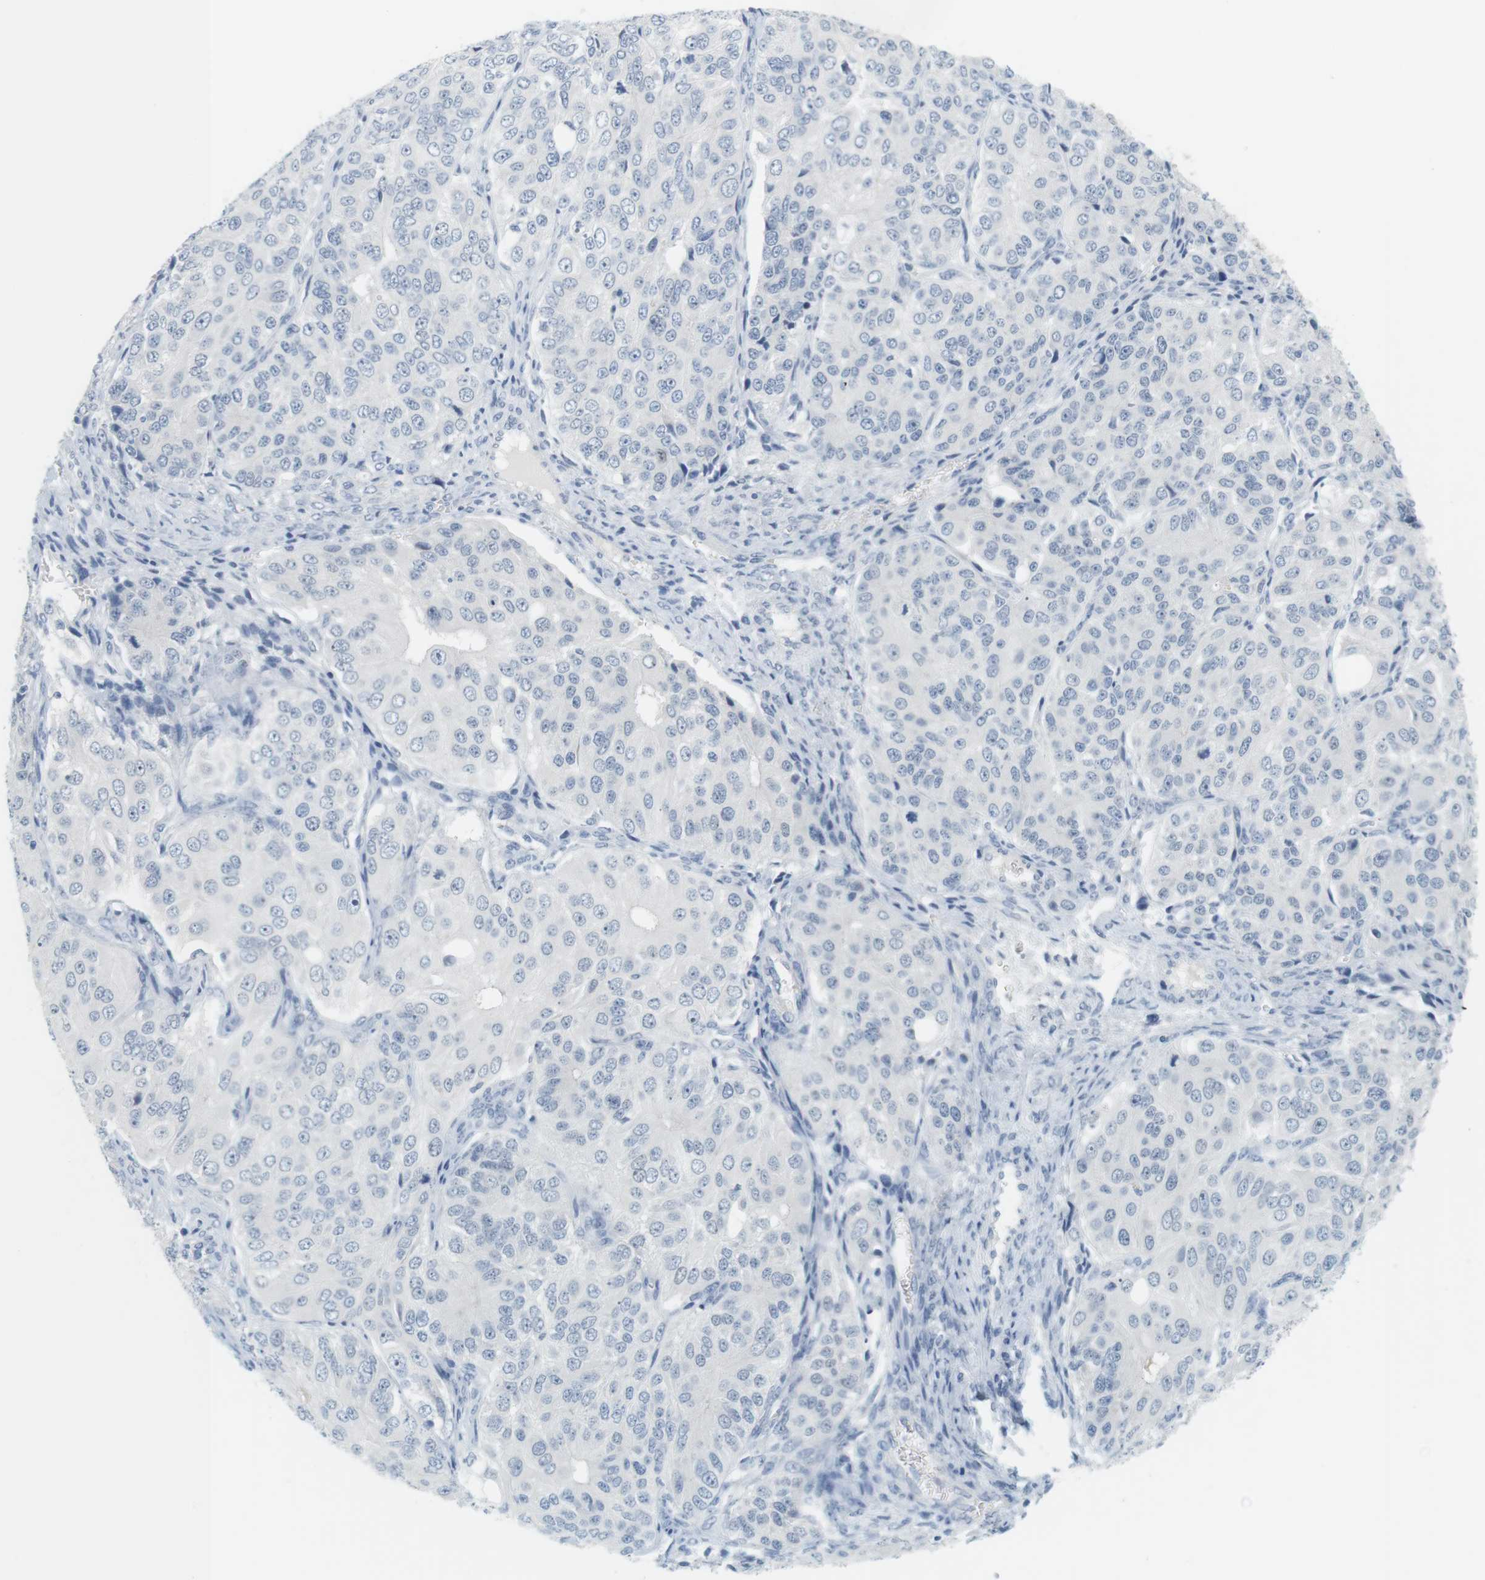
{"staining": {"intensity": "negative", "quantity": "none", "location": "none"}, "tissue": "ovarian cancer", "cell_type": "Tumor cells", "image_type": "cancer", "snomed": [{"axis": "morphology", "description": "Carcinoma, endometroid"}, {"axis": "topography", "description": "Ovary"}], "caption": "Image shows no protein positivity in tumor cells of ovarian endometroid carcinoma tissue.", "gene": "CREB3L2", "patient": {"sex": "female", "age": 51}}